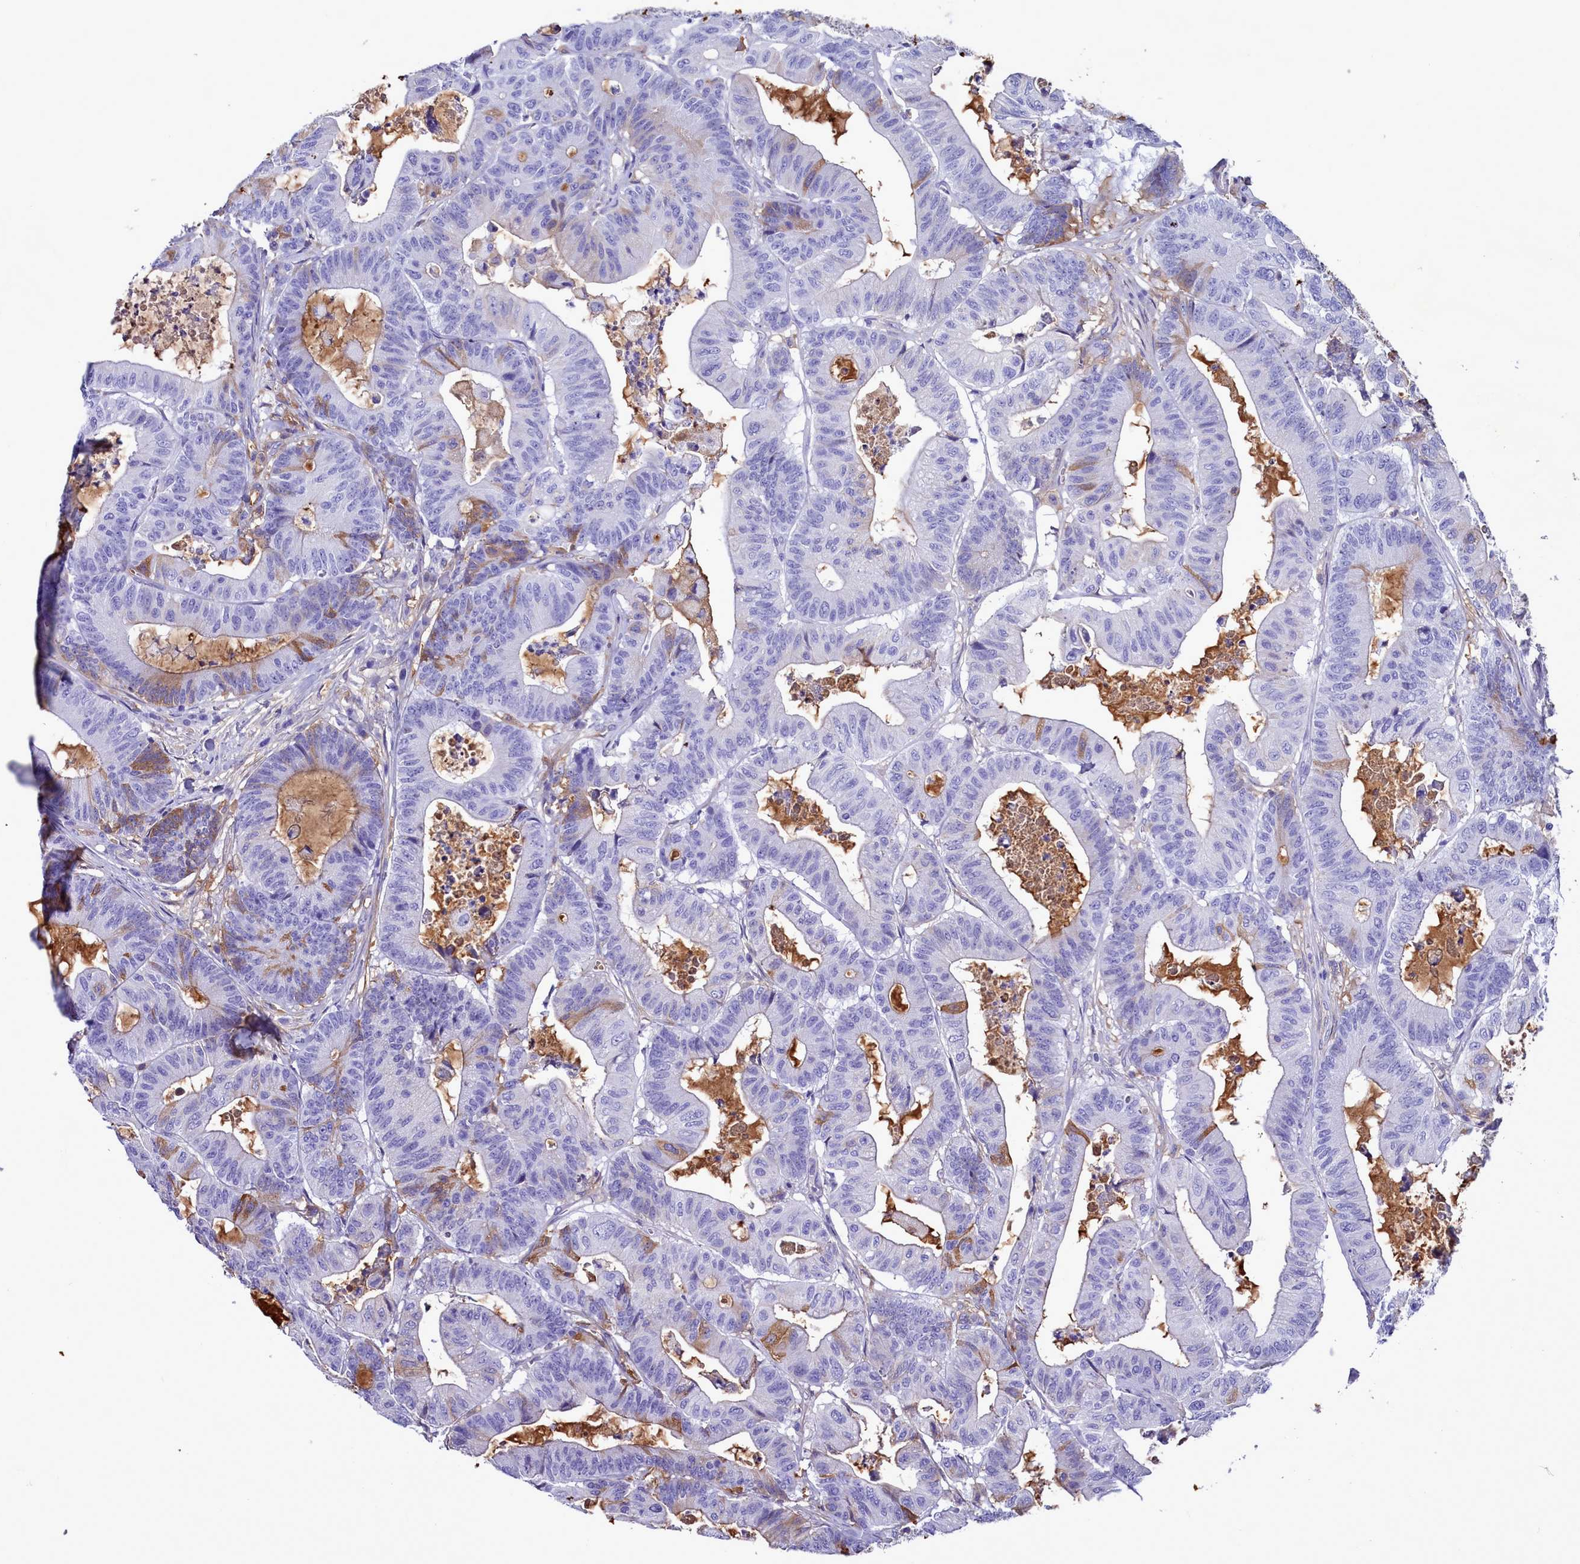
{"staining": {"intensity": "negative", "quantity": "none", "location": "none"}, "tissue": "colorectal cancer", "cell_type": "Tumor cells", "image_type": "cancer", "snomed": [{"axis": "morphology", "description": "Adenocarcinoma, NOS"}, {"axis": "topography", "description": "Colon"}], "caption": "Tumor cells are negative for protein expression in human colorectal adenocarcinoma. (DAB immunohistochemistry, high magnification).", "gene": "H1-7", "patient": {"sex": "female", "age": 84}}